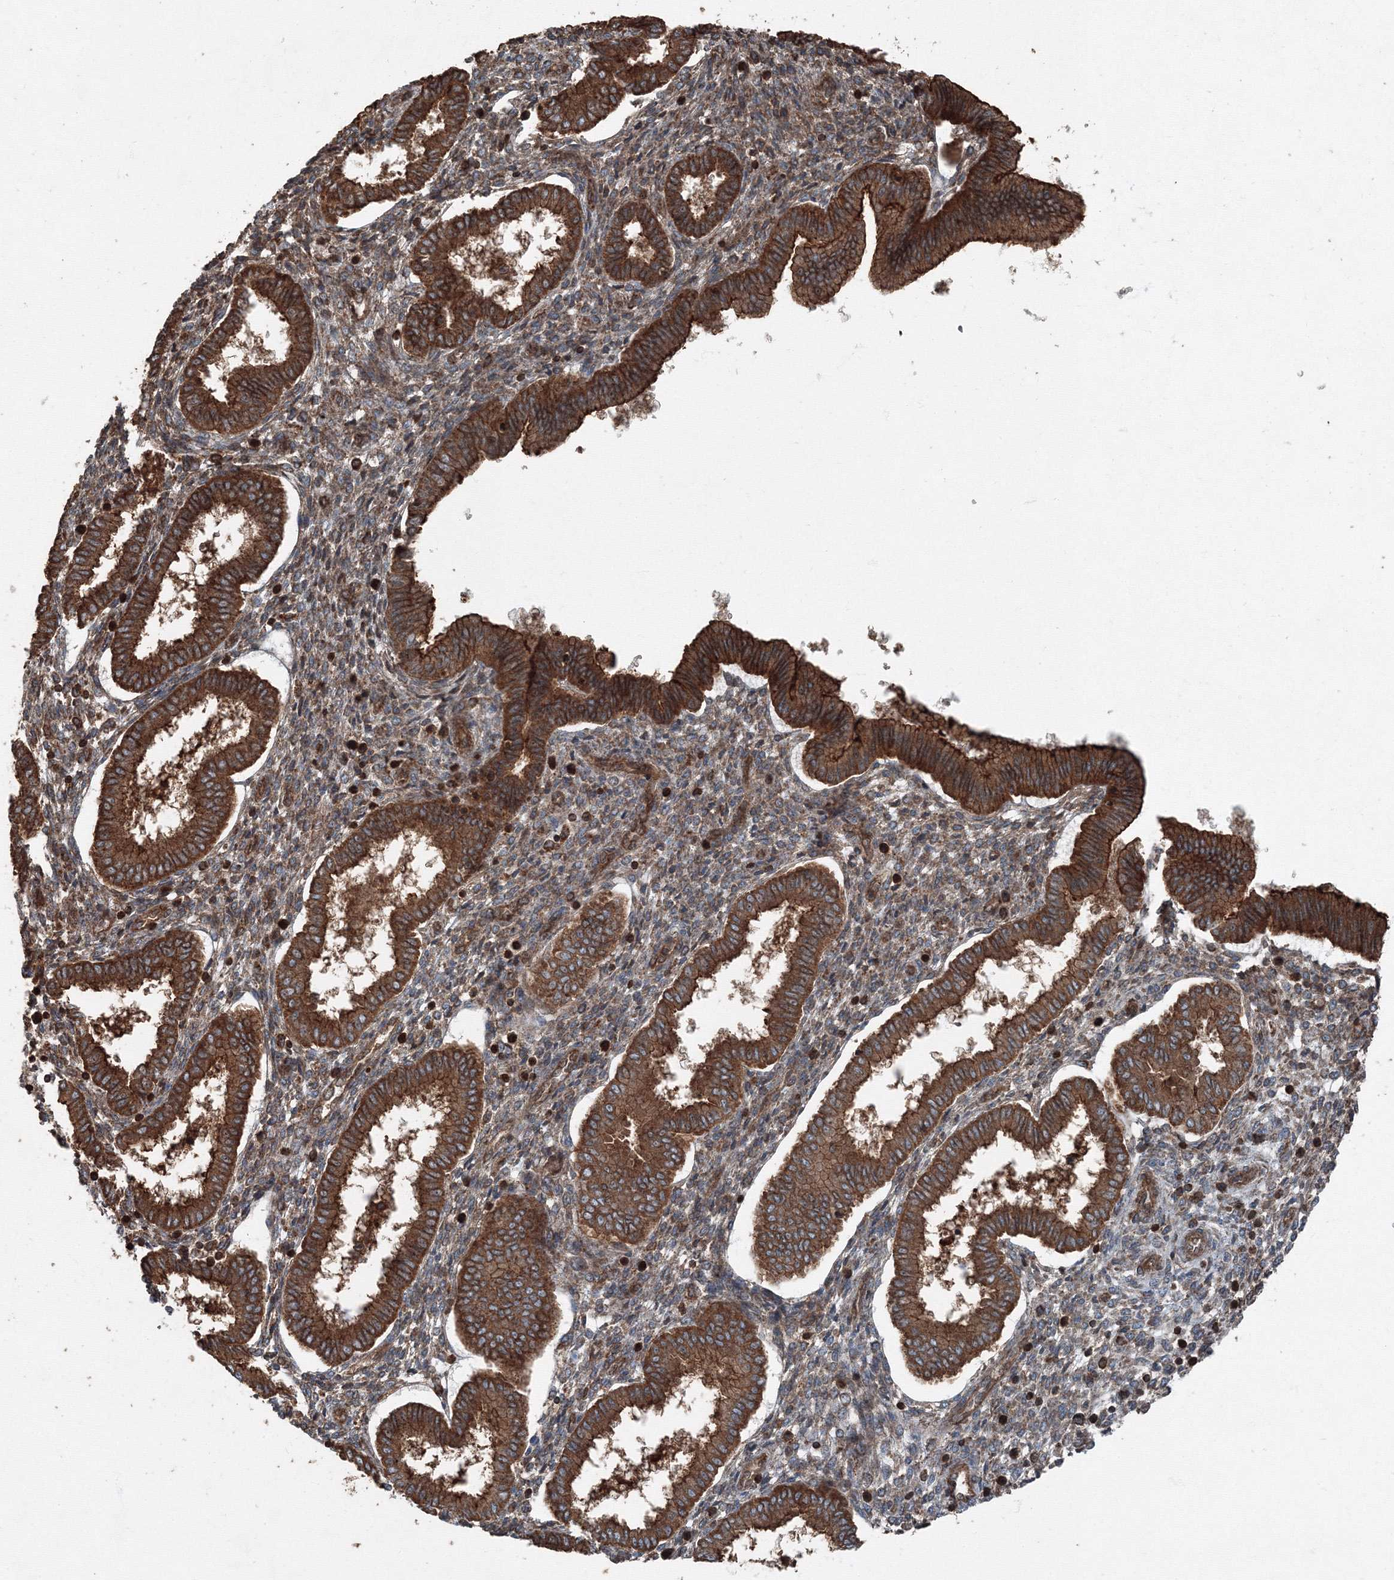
{"staining": {"intensity": "weak", "quantity": ">75%", "location": "cytoplasmic/membranous"}, "tissue": "endometrium", "cell_type": "Cells in endometrial stroma", "image_type": "normal", "snomed": [{"axis": "morphology", "description": "Normal tissue, NOS"}, {"axis": "topography", "description": "Endometrium"}], "caption": "DAB immunohistochemical staining of benign endometrium exhibits weak cytoplasmic/membranous protein positivity in approximately >75% of cells in endometrial stroma. Using DAB (3,3'-diaminobenzidine) (brown) and hematoxylin (blue) stains, captured at high magnification using brightfield microscopy.", "gene": "AASDH", "patient": {"sex": "female", "age": 24}}